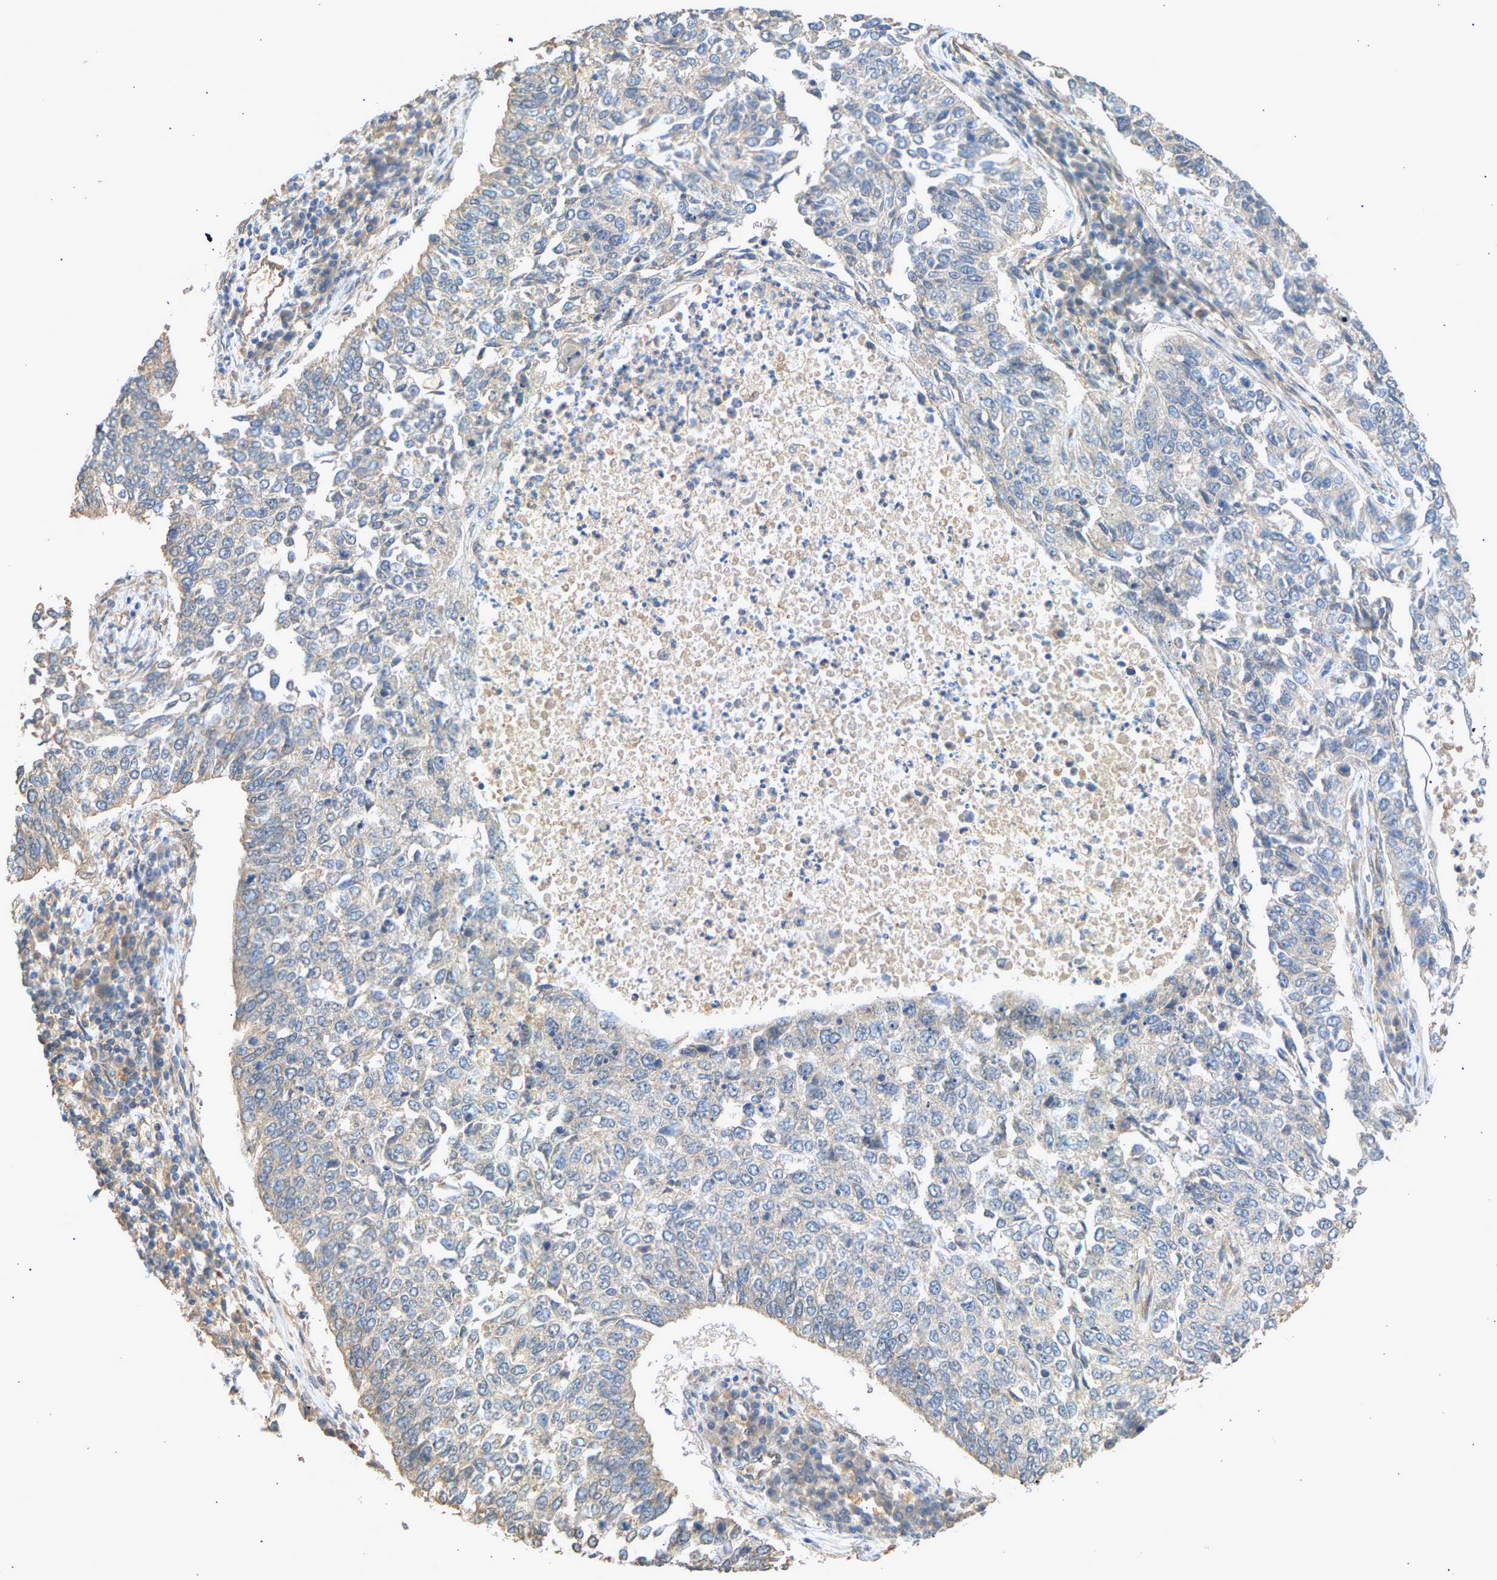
{"staining": {"intensity": "negative", "quantity": "none", "location": "none"}, "tissue": "lung cancer", "cell_type": "Tumor cells", "image_type": "cancer", "snomed": [{"axis": "morphology", "description": "Normal tissue, NOS"}, {"axis": "morphology", "description": "Squamous cell carcinoma, NOS"}, {"axis": "topography", "description": "Cartilage tissue"}, {"axis": "topography", "description": "Bronchus"}, {"axis": "topography", "description": "Lung"}], "caption": "IHC photomicrograph of lung cancer (squamous cell carcinoma) stained for a protein (brown), which exhibits no positivity in tumor cells.", "gene": "RGL1", "patient": {"sex": "female", "age": 49}}